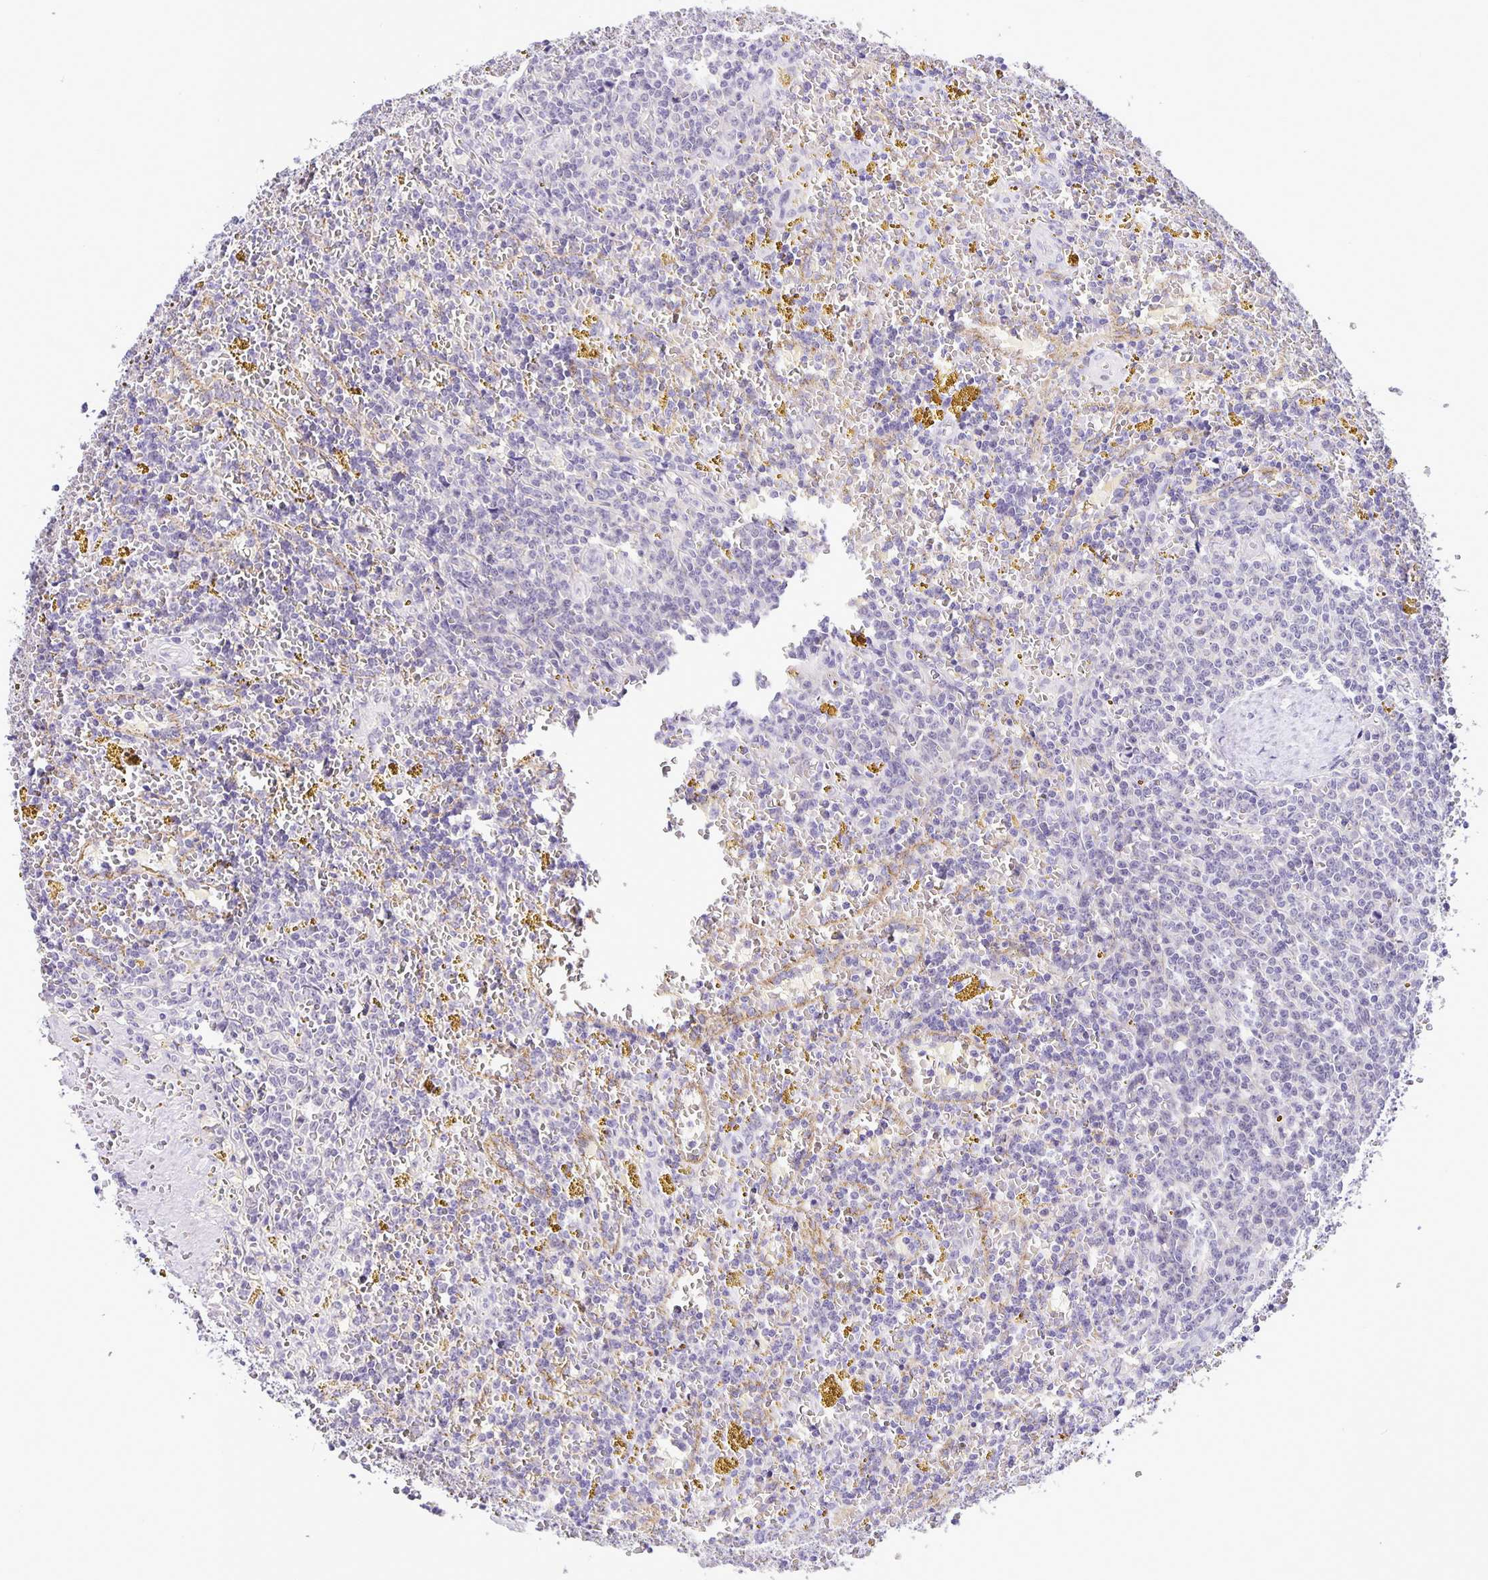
{"staining": {"intensity": "negative", "quantity": "none", "location": "none"}, "tissue": "lymphoma", "cell_type": "Tumor cells", "image_type": "cancer", "snomed": [{"axis": "morphology", "description": "Malignant lymphoma, non-Hodgkin's type, Low grade"}, {"axis": "topography", "description": "Spleen"}, {"axis": "topography", "description": "Lymph node"}], "caption": "A high-resolution micrograph shows IHC staining of low-grade malignant lymphoma, non-Hodgkin's type, which displays no significant staining in tumor cells.", "gene": "FOSL2", "patient": {"sex": "female", "age": 66}}